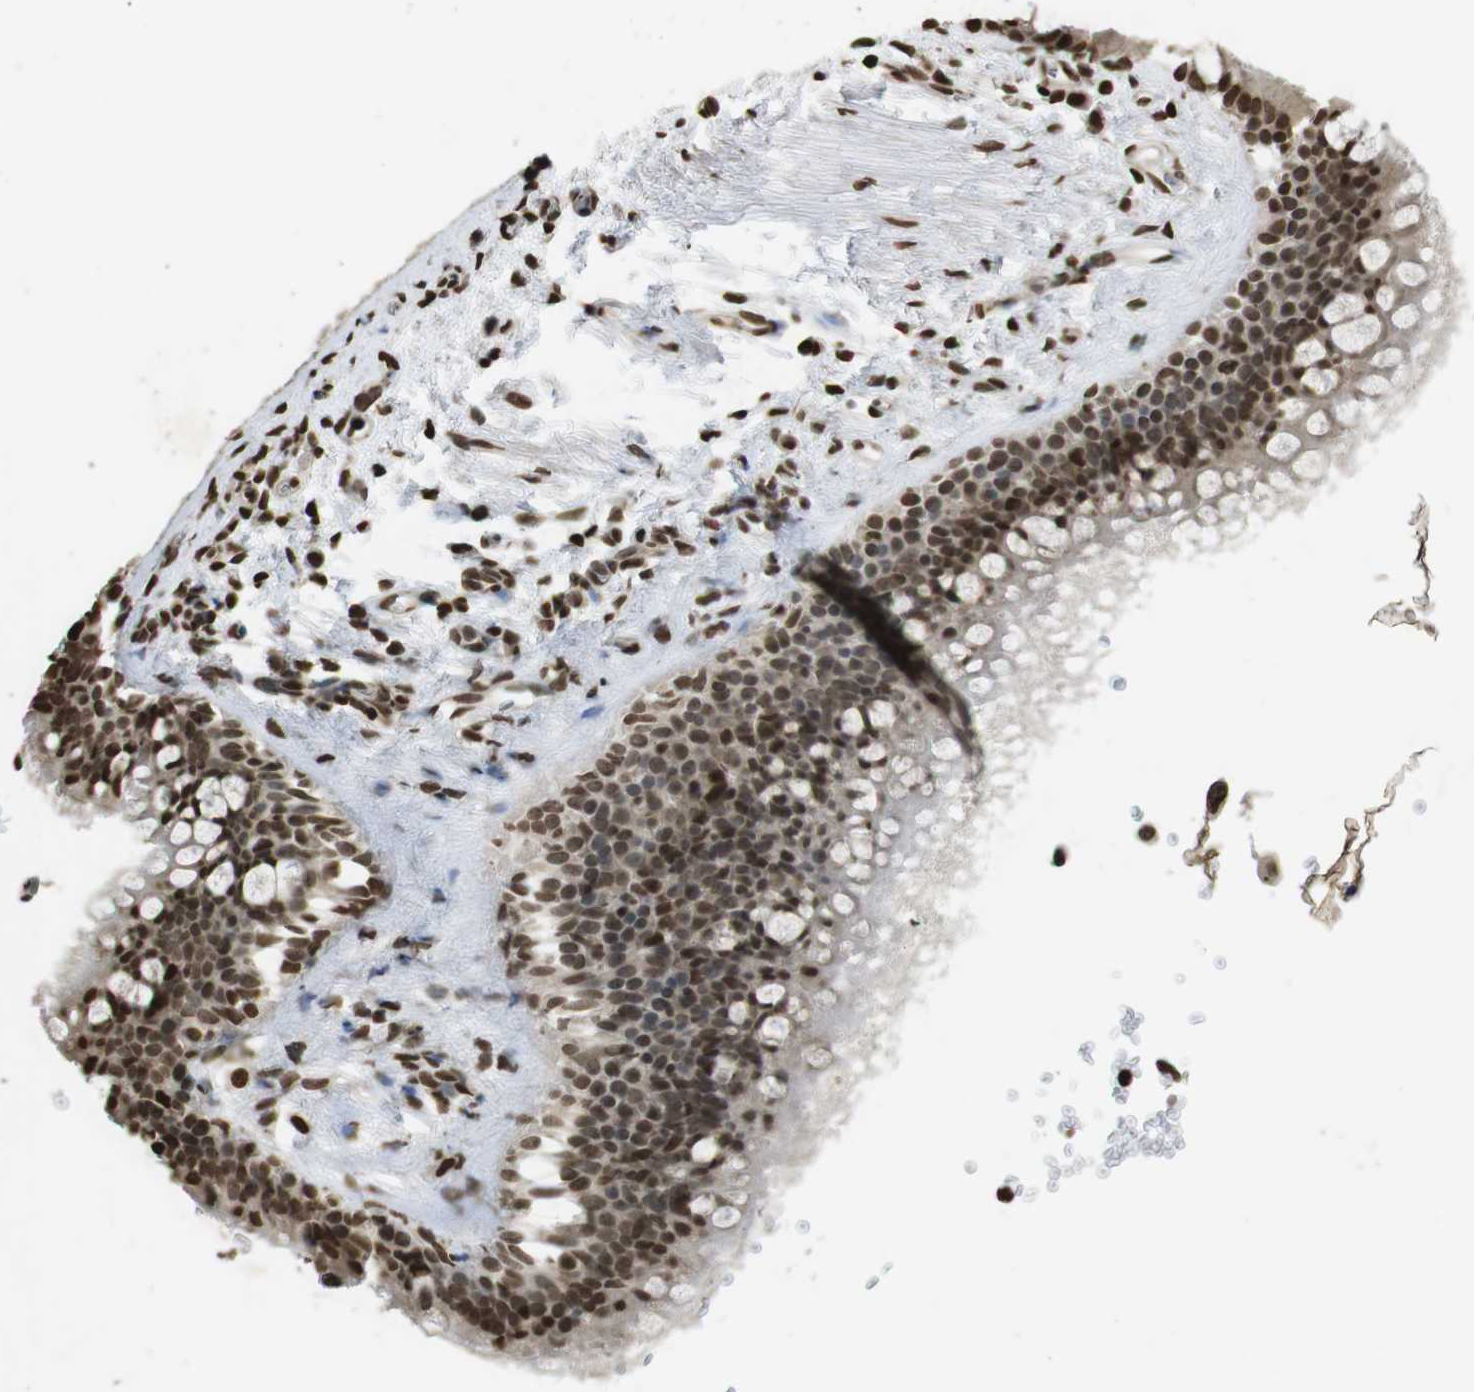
{"staining": {"intensity": "strong", "quantity": ">75%", "location": "cytoplasmic/membranous"}, "tissue": "bronchus", "cell_type": "Respiratory epithelial cells", "image_type": "normal", "snomed": [{"axis": "morphology", "description": "Normal tissue, NOS"}, {"axis": "morphology", "description": "Malignant melanoma, Metastatic site"}, {"axis": "topography", "description": "Bronchus"}, {"axis": "topography", "description": "Lung"}], "caption": "Immunohistochemical staining of benign bronchus reveals >75% levels of strong cytoplasmic/membranous protein expression in approximately >75% of respiratory epithelial cells. (brown staining indicates protein expression, while blue staining denotes nuclei).", "gene": "FOXA3", "patient": {"sex": "male", "age": 64}}